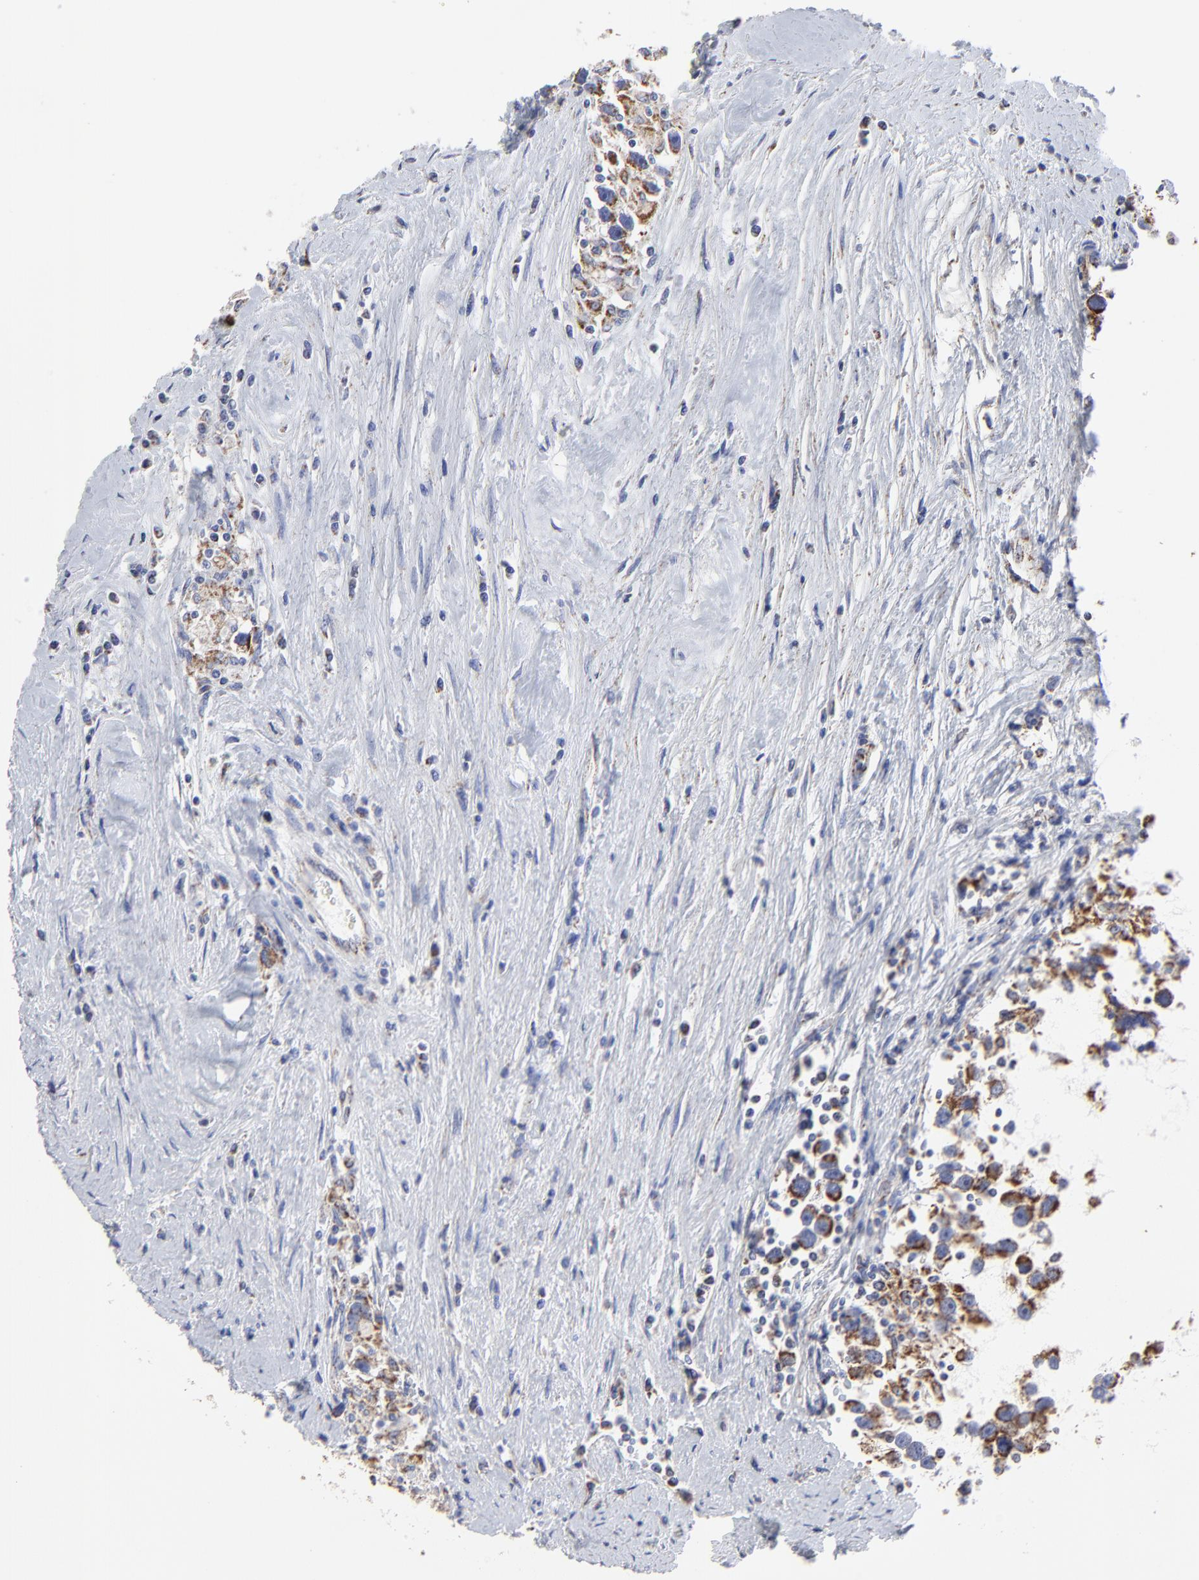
{"staining": {"intensity": "strong", "quantity": "25%-75%", "location": "cytoplasmic/membranous"}, "tissue": "testis cancer", "cell_type": "Tumor cells", "image_type": "cancer", "snomed": [{"axis": "morphology", "description": "Seminoma, NOS"}, {"axis": "topography", "description": "Testis"}], "caption": "Seminoma (testis) stained with a brown dye shows strong cytoplasmic/membranous positive staining in approximately 25%-75% of tumor cells.", "gene": "PINK1", "patient": {"sex": "male", "age": 43}}